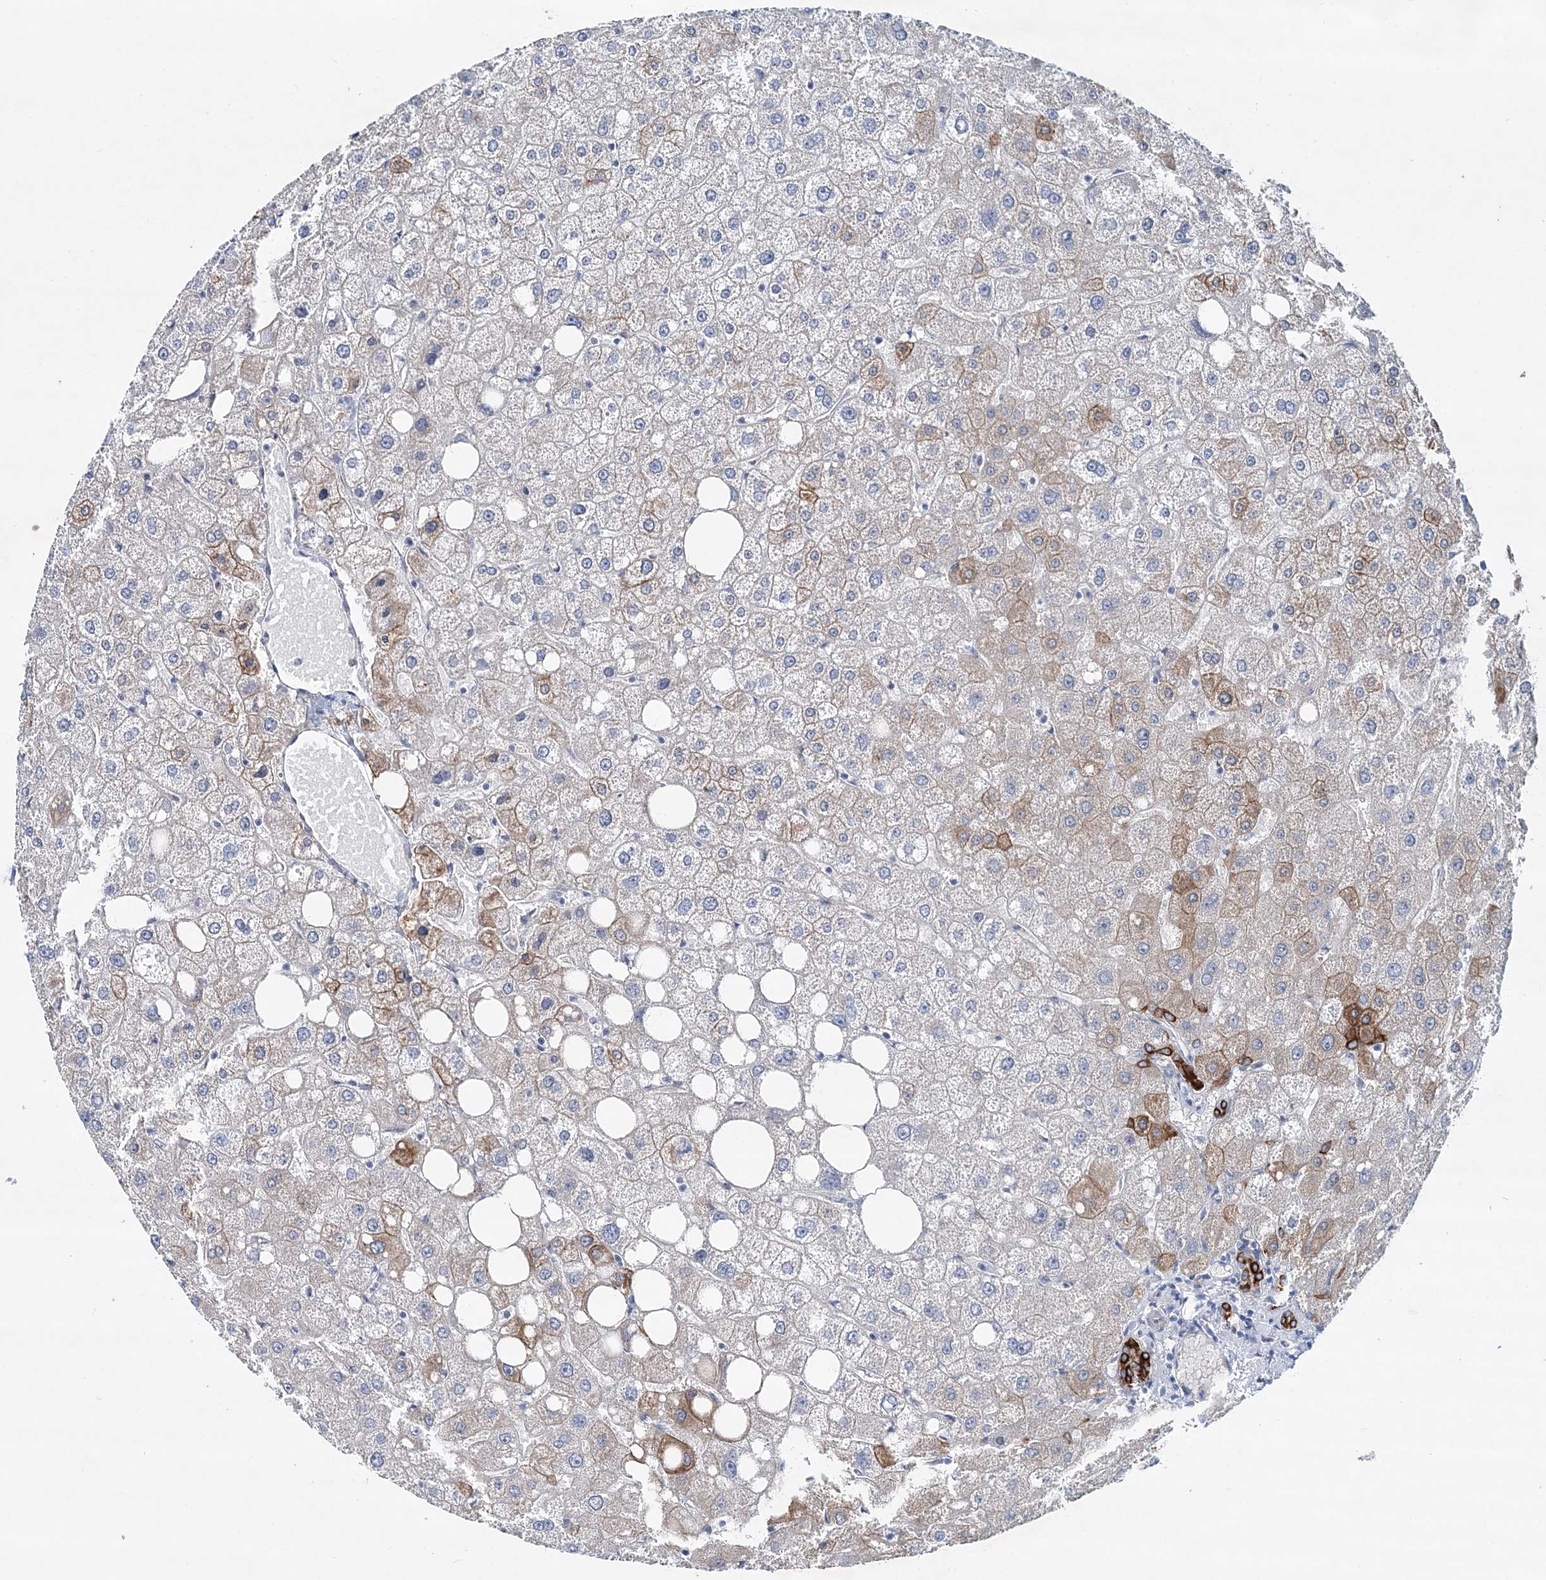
{"staining": {"intensity": "strong", "quantity": "25%-75%", "location": "cytoplasmic/membranous"}, "tissue": "liver", "cell_type": "Cholangiocytes", "image_type": "normal", "snomed": [{"axis": "morphology", "description": "Normal tissue, NOS"}, {"axis": "topography", "description": "Liver"}], "caption": "Protein expression analysis of unremarkable liver exhibits strong cytoplasmic/membranous positivity in approximately 25%-75% of cholangiocytes.", "gene": "ADGRL1", "patient": {"sex": "male", "age": 73}}